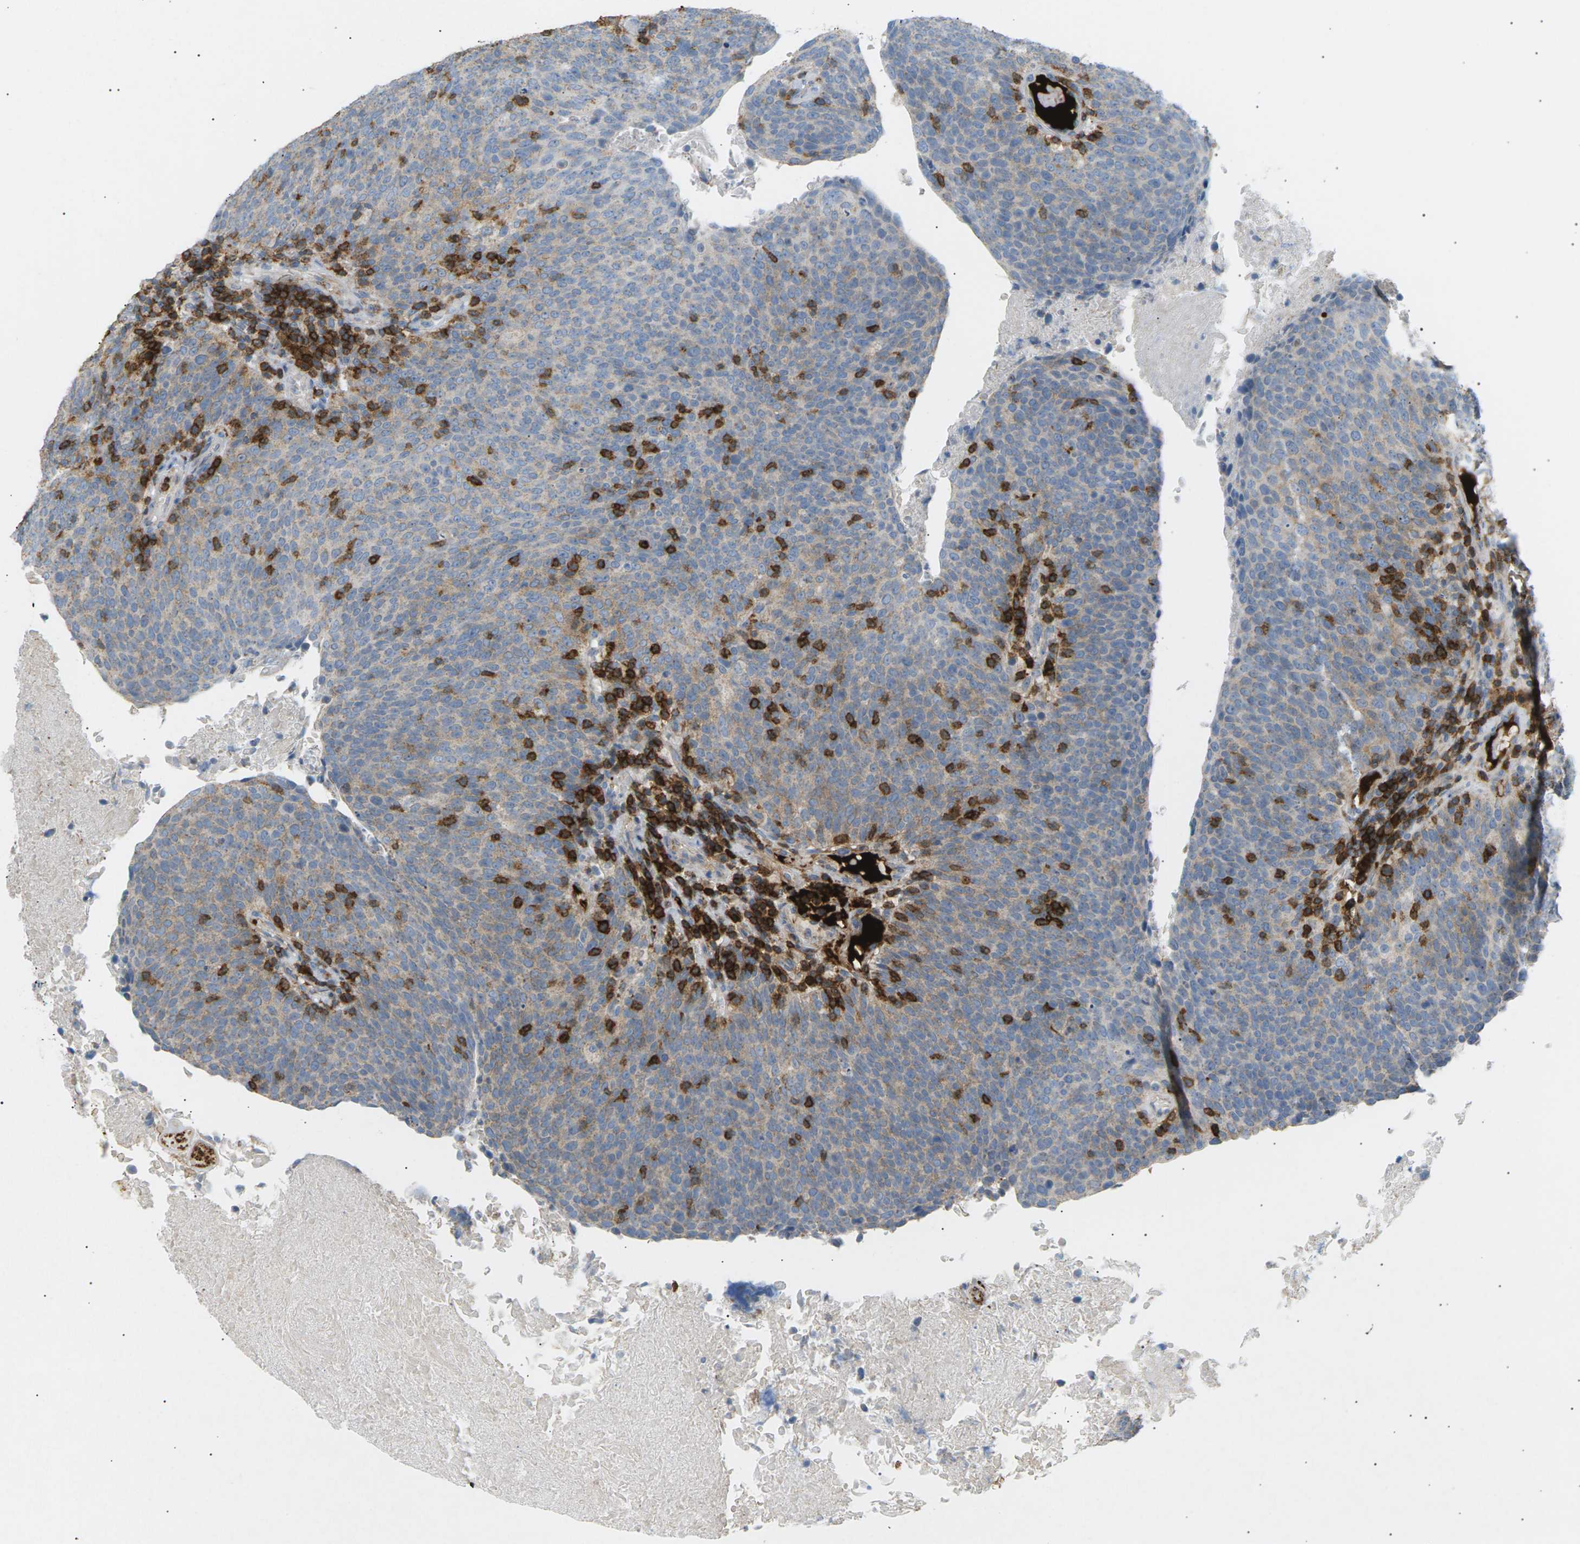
{"staining": {"intensity": "weak", "quantity": "25%-75%", "location": "cytoplasmic/membranous"}, "tissue": "head and neck cancer", "cell_type": "Tumor cells", "image_type": "cancer", "snomed": [{"axis": "morphology", "description": "Squamous cell carcinoma, NOS"}, {"axis": "morphology", "description": "Squamous cell carcinoma, metastatic, NOS"}, {"axis": "topography", "description": "Lymph node"}, {"axis": "topography", "description": "Head-Neck"}], "caption": "Protein expression analysis of head and neck cancer shows weak cytoplasmic/membranous expression in about 25%-75% of tumor cells. (brown staining indicates protein expression, while blue staining denotes nuclei).", "gene": "LIME1", "patient": {"sex": "male", "age": 62}}